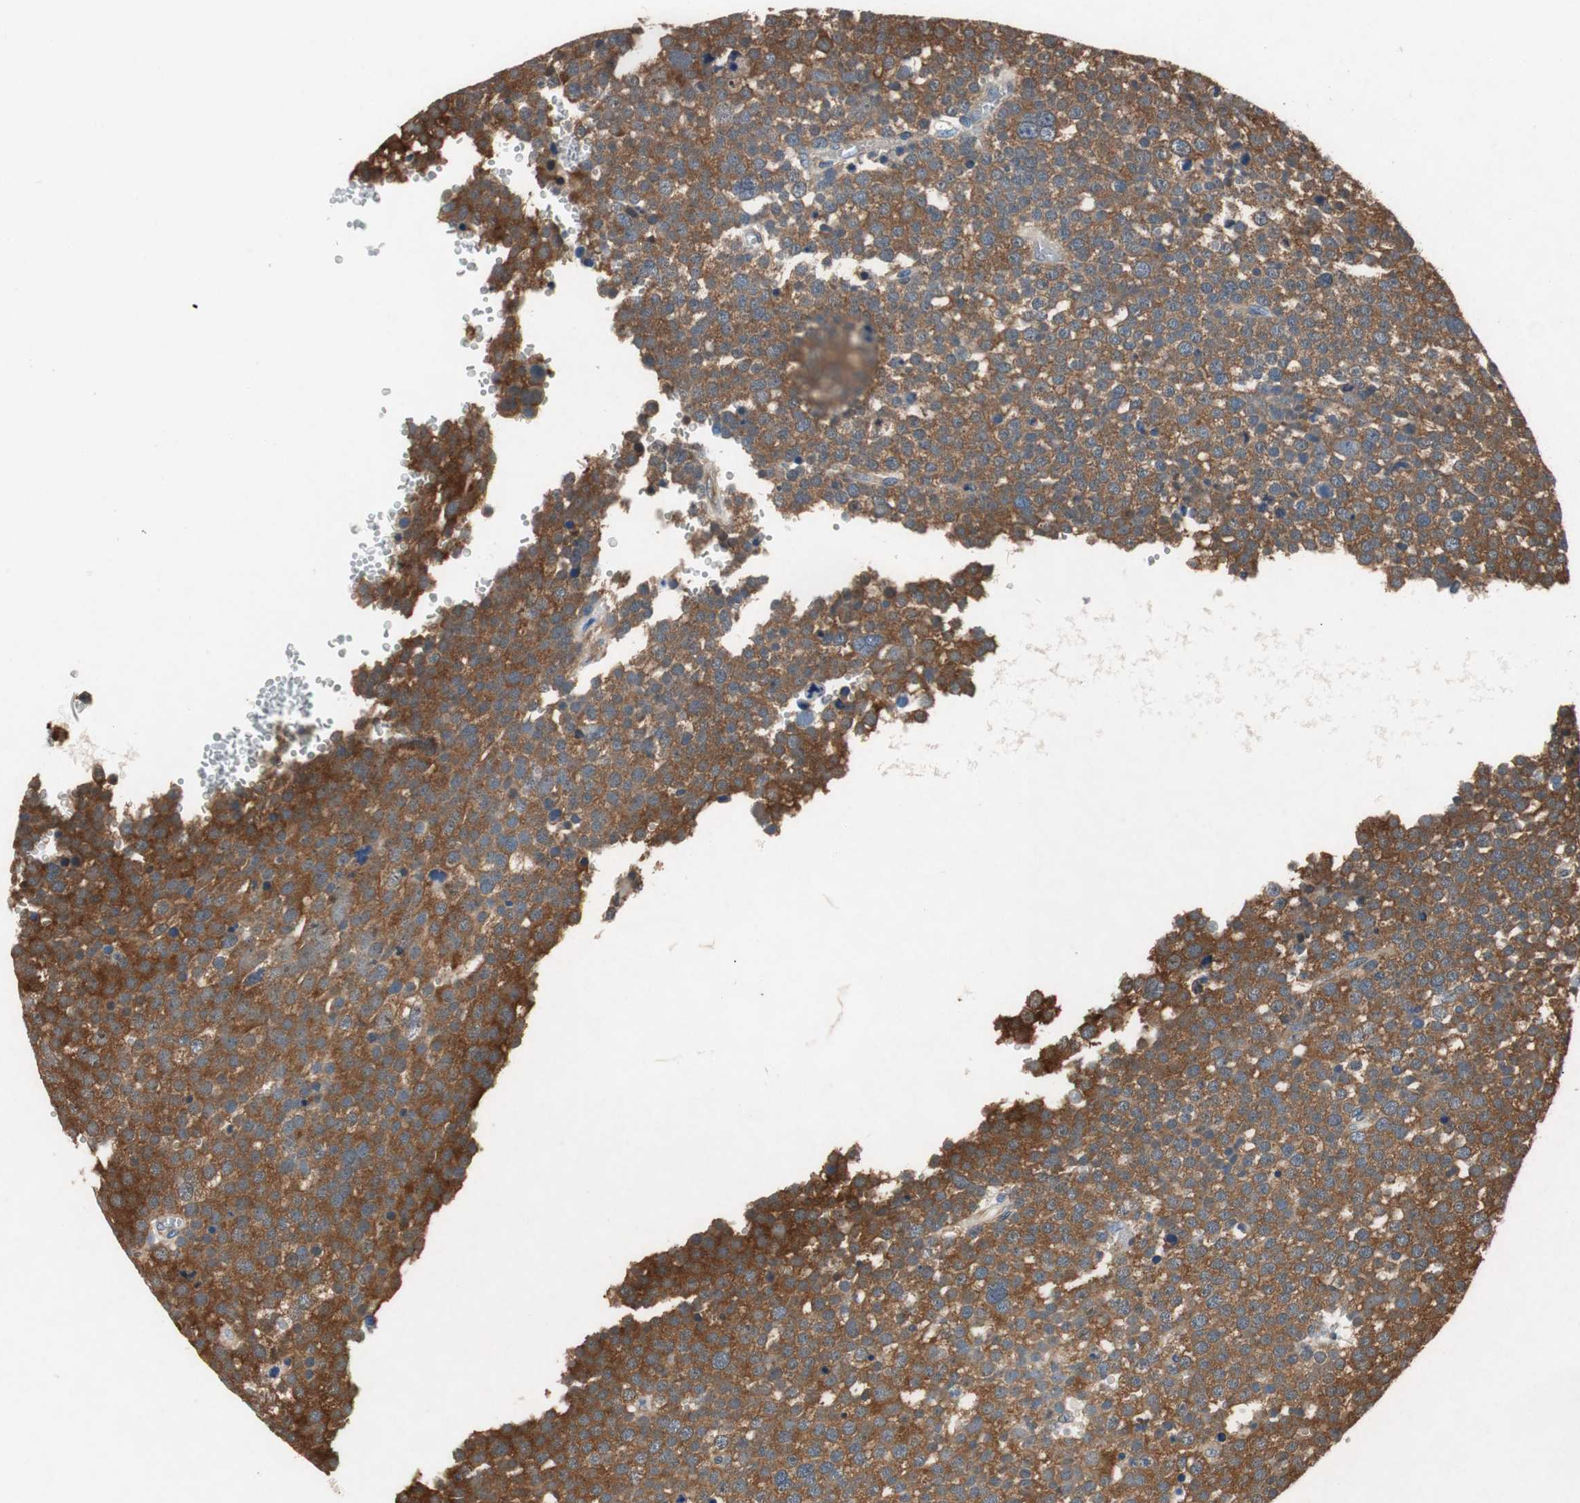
{"staining": {"intensity": "strong", "quantity": ">75%", "location": "cytoplasmic/membranous"}, "tissue": "testis cancer", "cell_type": "Tumor cells", "image_type": "cancer", "snomed": [{"axis": "morphology", "description": "Seminoma, NOS"}, {"axis": "topography", "description": "Testis"}], "caption": "Tumor cells display high levels of strong cytoplasmic/membranous expression in about >75% of cells in testis cancer (seminoma). Immunohistochemistry stains the protein in brown and the nuclei are stained blue.", "gene": "RPL35", "patient": {"sex": "male", "age": 71}}